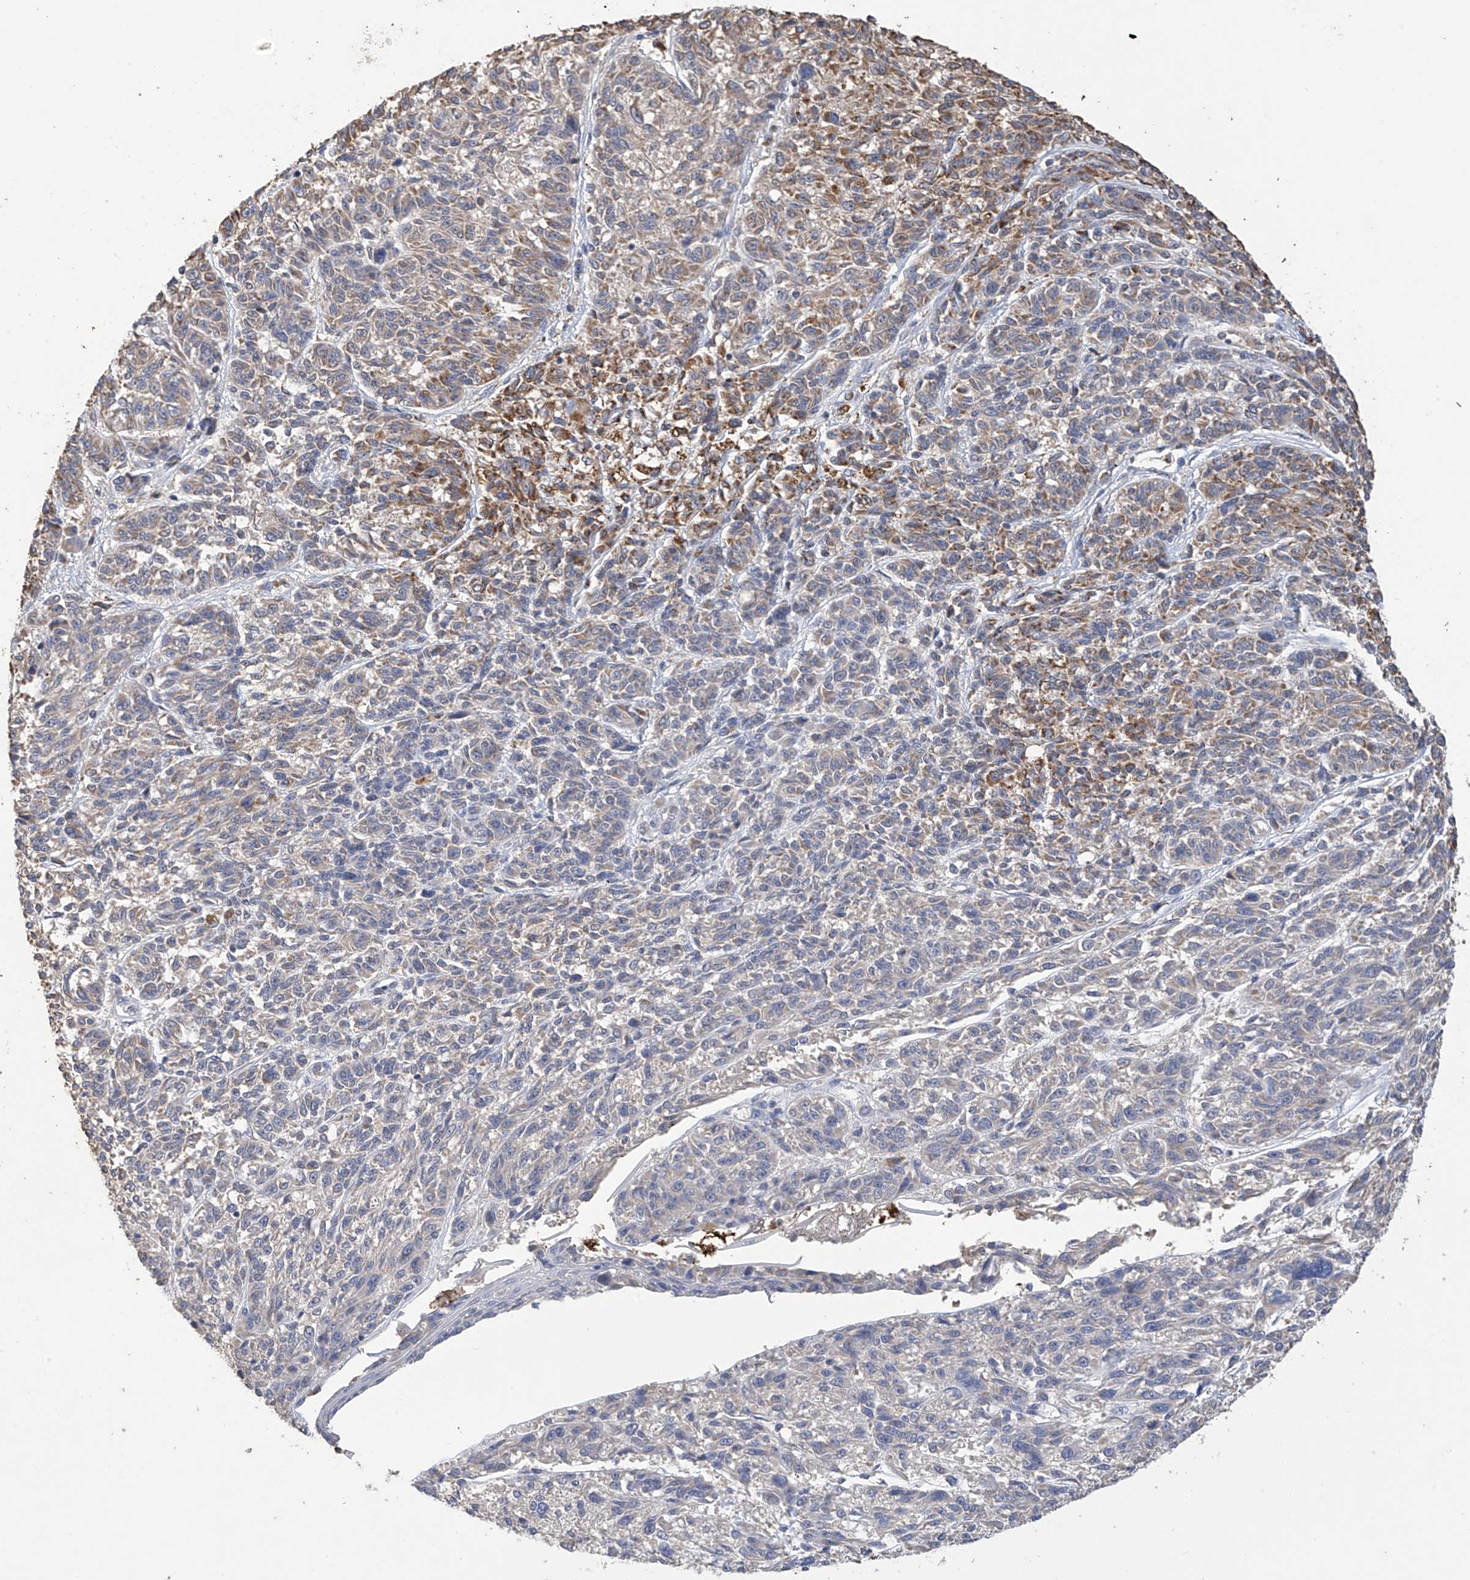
{"staining": {"intensity": "moderate", "quantity": "25%-75%", "location": "cytoplasmic/membranous"}, "tissue": "melanoma", "cell_type": "Tumor cells", "image_type": "cancer", "snomed": [{"axis": "morphology", "description": "Malignant melanoma, NOS"}, {"axis": "topography", "description": "Skin"}], "caption": "Moderate cytoplasmic/membranous protein positivity is identified in about 25%-75% of tumor cells in melanoma.", "gene": "OGT", "patient": {"sex": "male", "age": 53}}